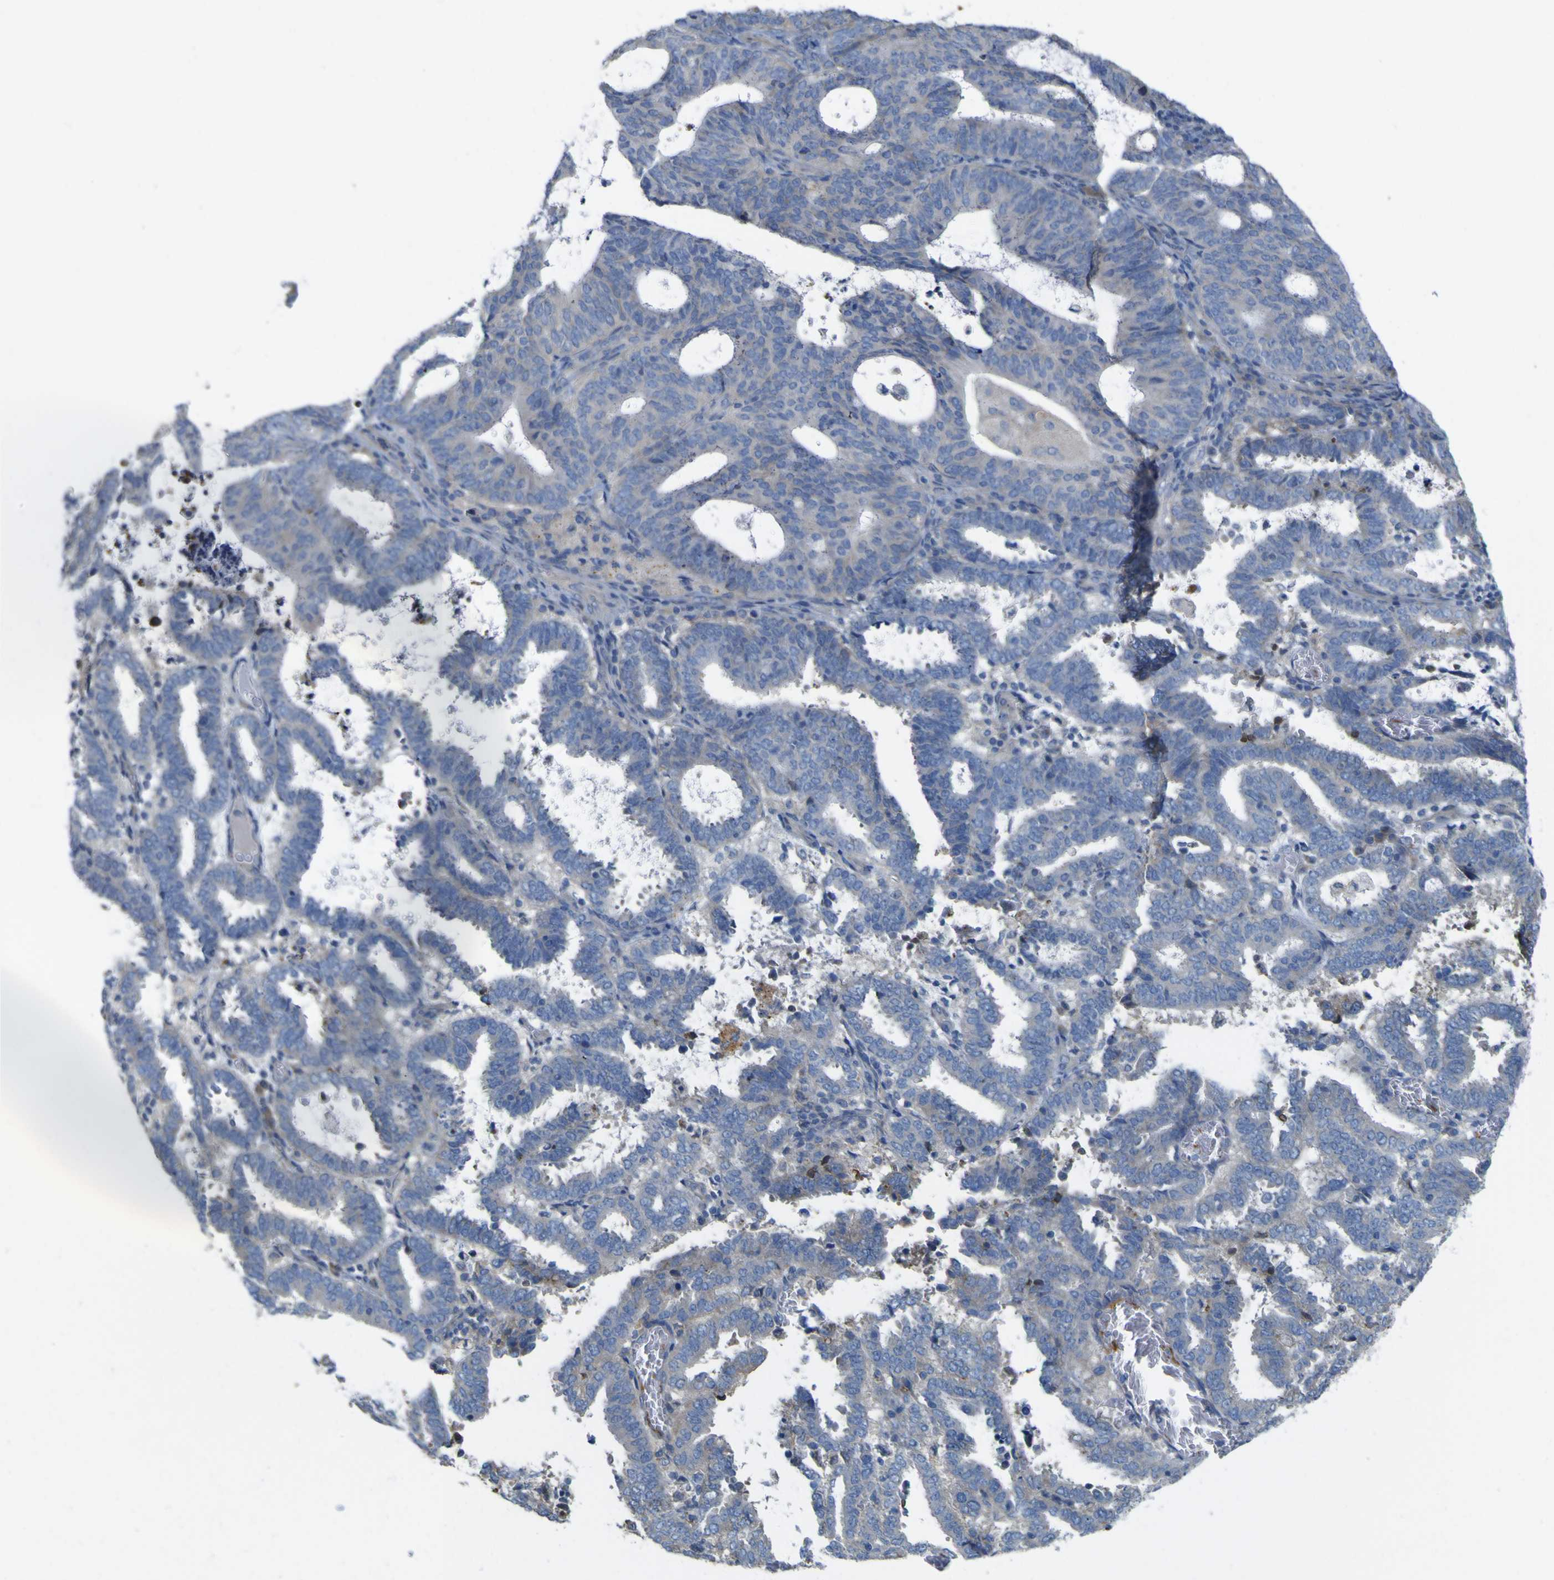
{"staining": {"intensity": "negative", "quantity": "none", "location": "none"}, "tissue": "endometrial cancer", "cell_type": "Tumor cells", "image_type": "cancer", "snomed": [{"axis": "morphology", "description": "Adenocarcinoma, NOS"}, {"axis": "topography", "description": "Uterus"}], "caption": "Endometrial cancer was stained to show a protein in brown. There is no significant positivity in tumor cells.", "gene": "MYEOV", "patient": {"sex": "female", "age": 83}}